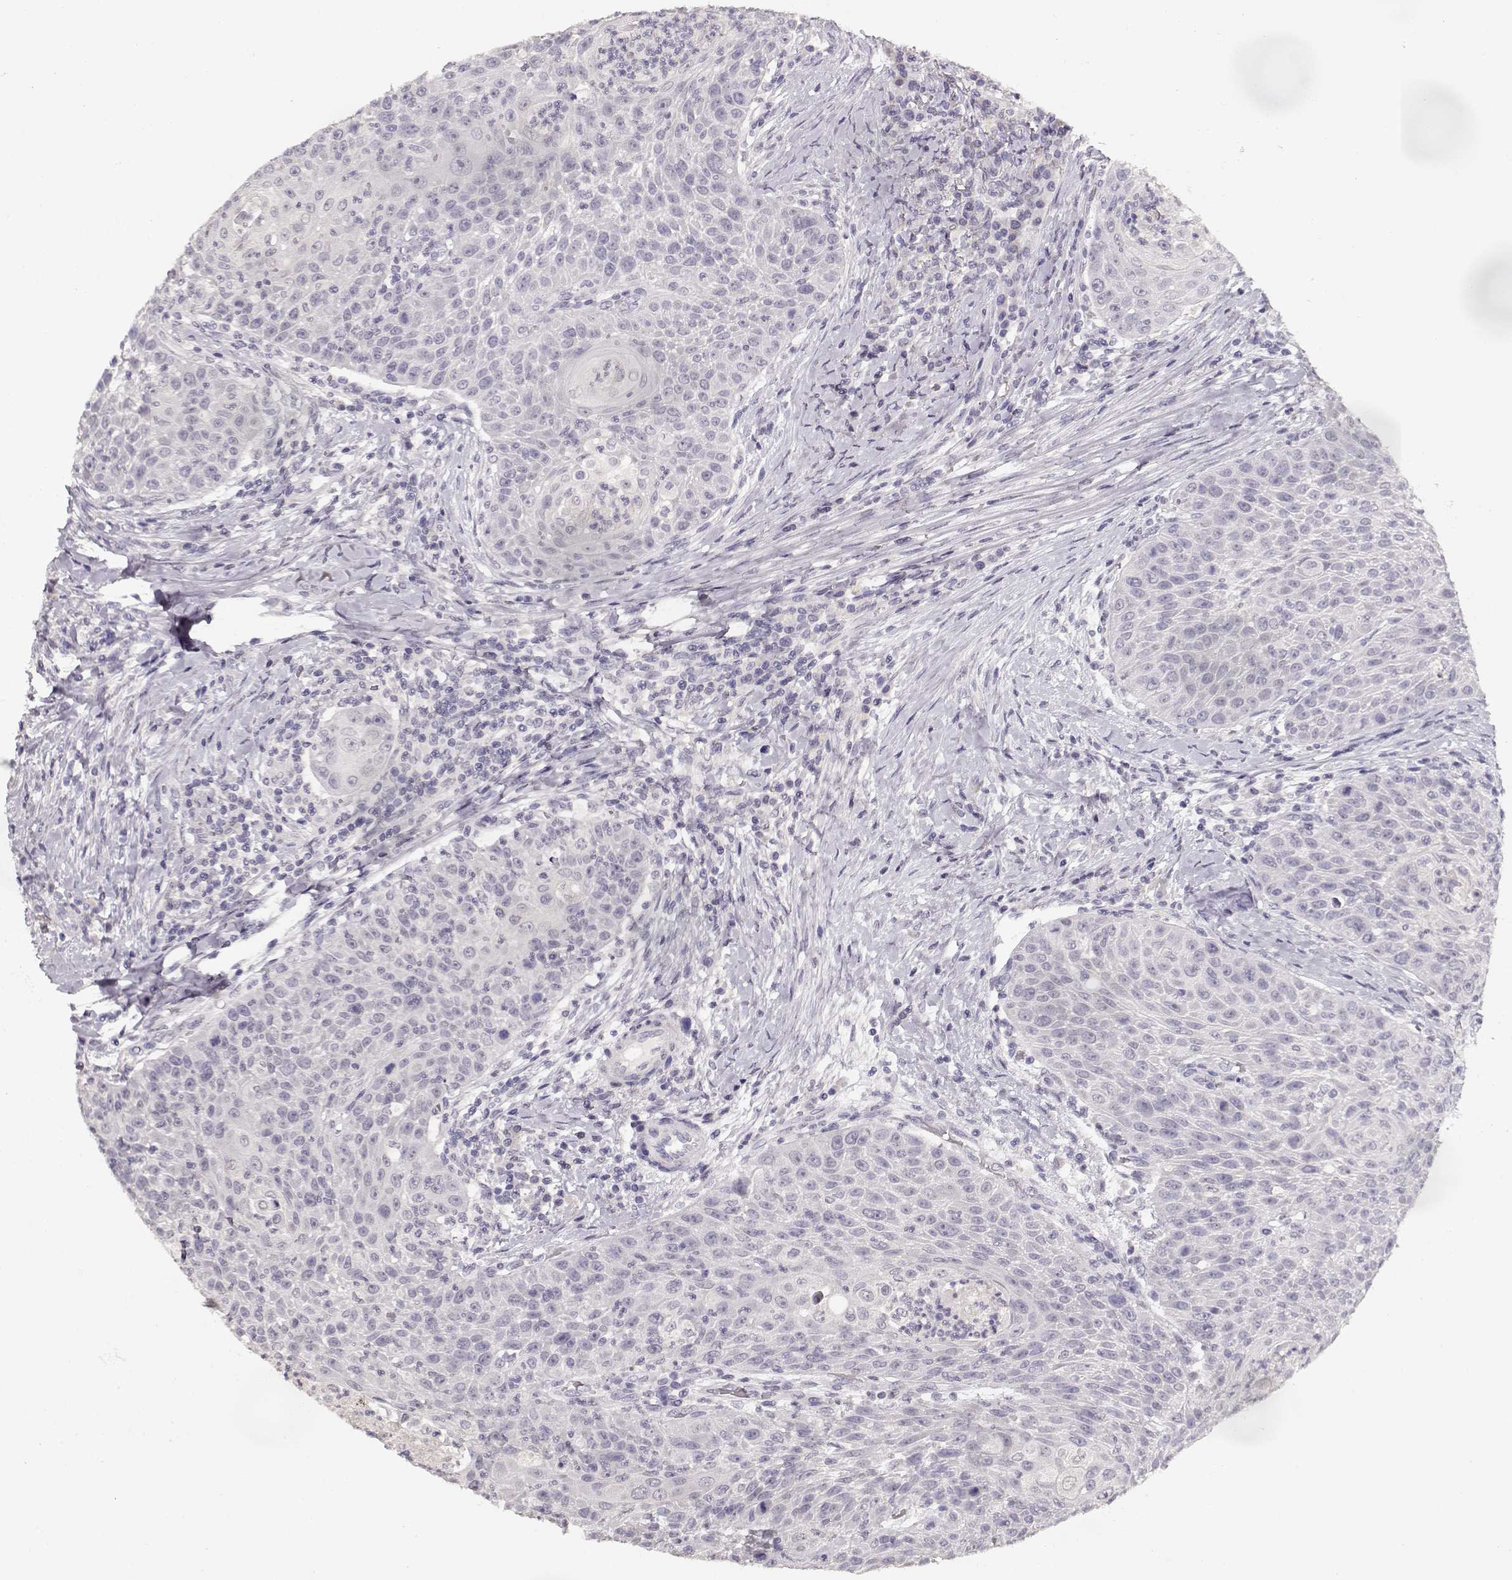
{"staining": {"intensity": "negative", "quantity": "none", "location": "none"}, "tissue": "head and neck cancer", "cell_type": "Tumor cells", "image_type": "cancer", "snomed": [{"axis": "morphology", "description": "Squamous cell carcinoma, NOS"}, {"axis": "topography", "description": "Head-Neck"}], "caption": "Immunohistochemistry photomicrograph of neoplastic tissue: human head and neck cancer stained with DAB exhibits no significant protein expression in tumor cells. (Brightfield microscopy of DAB immunohistochemistry at high magnification).", "gene": "TPH2", "patient": {"sex": "male", "age": 69}}